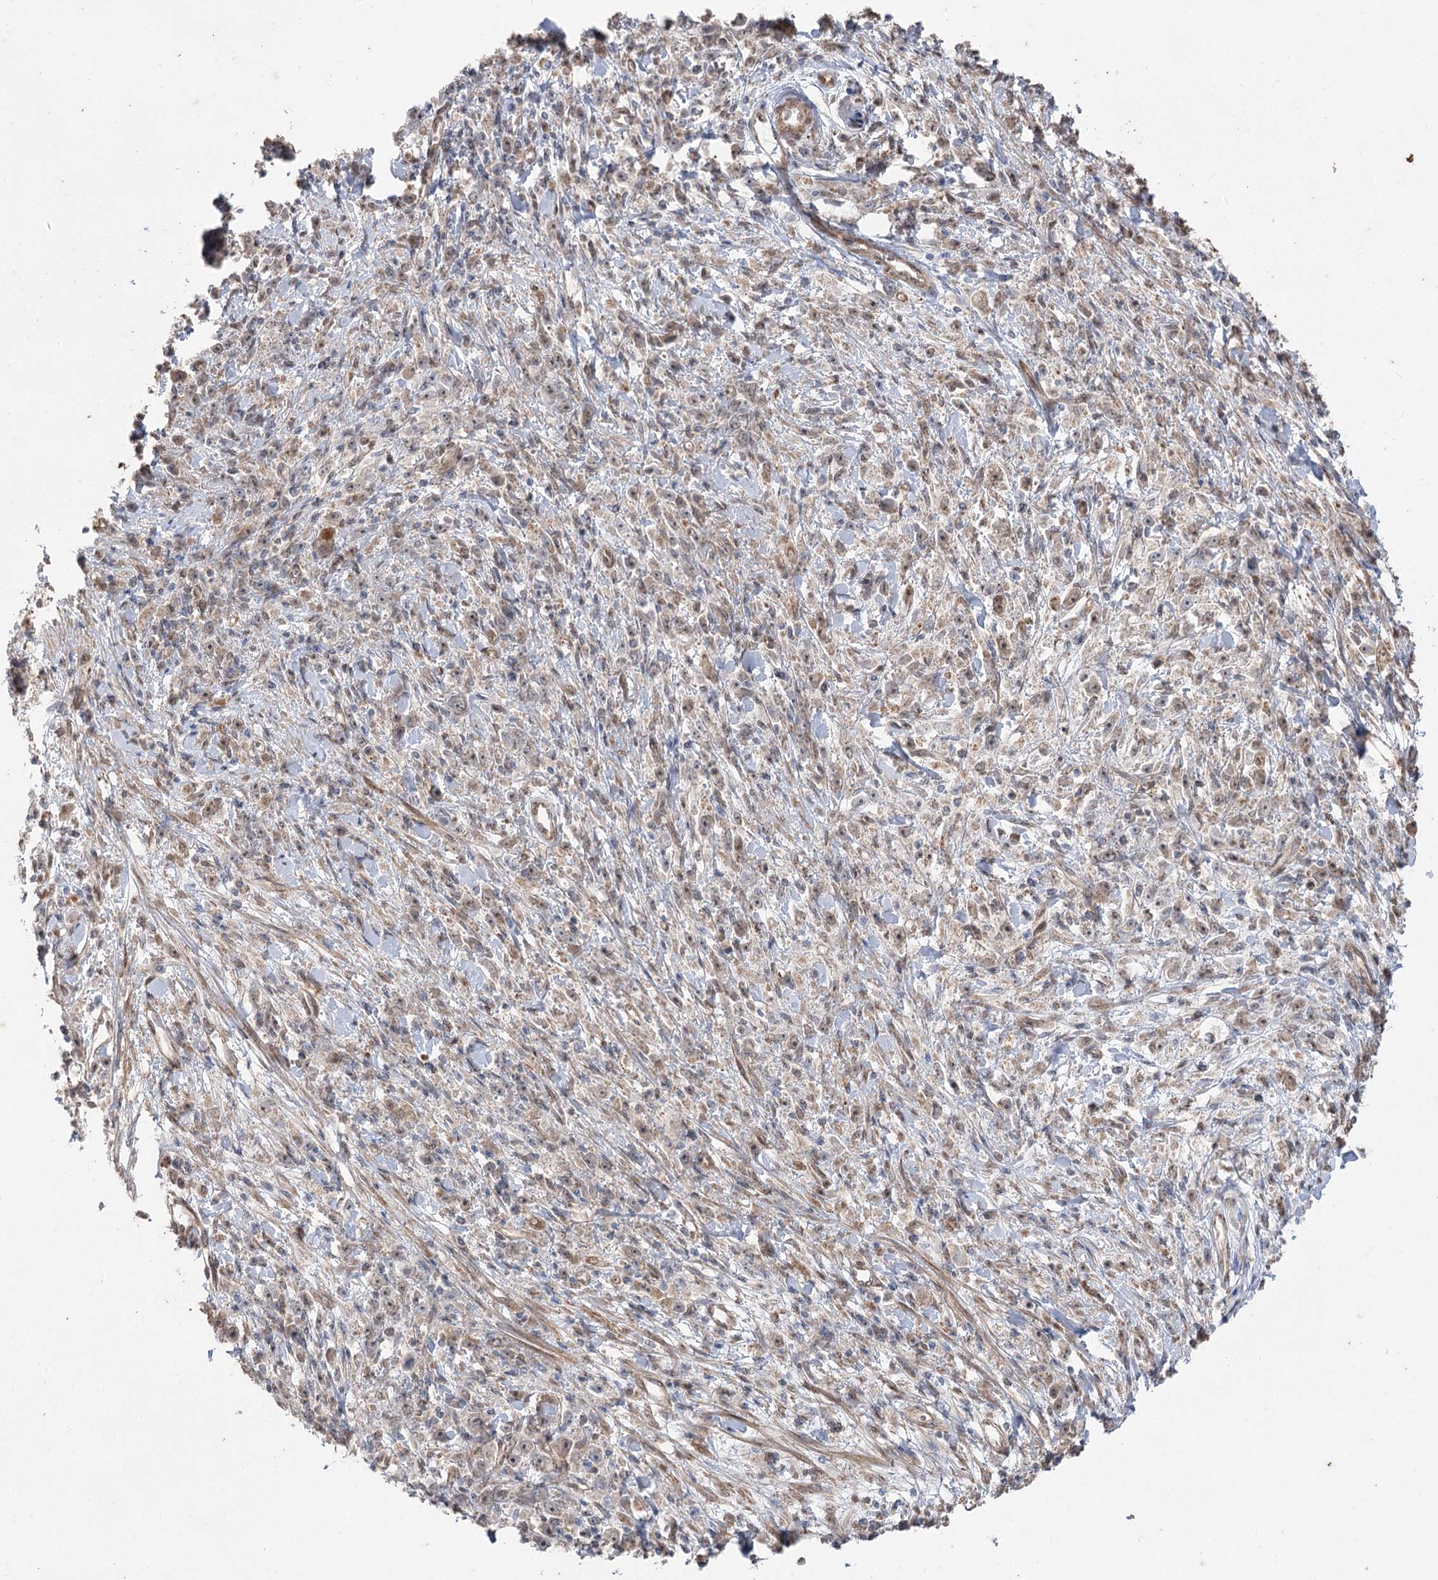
{"staining": {"intensity": "negative", "quantity": "none", "location": "none"}, "tissue": "stomach cancer", "cell_type": "Tumor cells", "image_type": "cancer", "snomed": [{"axis": "morphology", "description": "Adenocarcinoma, NOS"}, {"axis": "topography", "description": "Stomach"}], "caption": "Stomach cancer was stained to show a protein in brown. There is no significant positivity in tumor cells.", "gene": "ZSCAN23", "patient": {"sex": "female", "age": 59}}